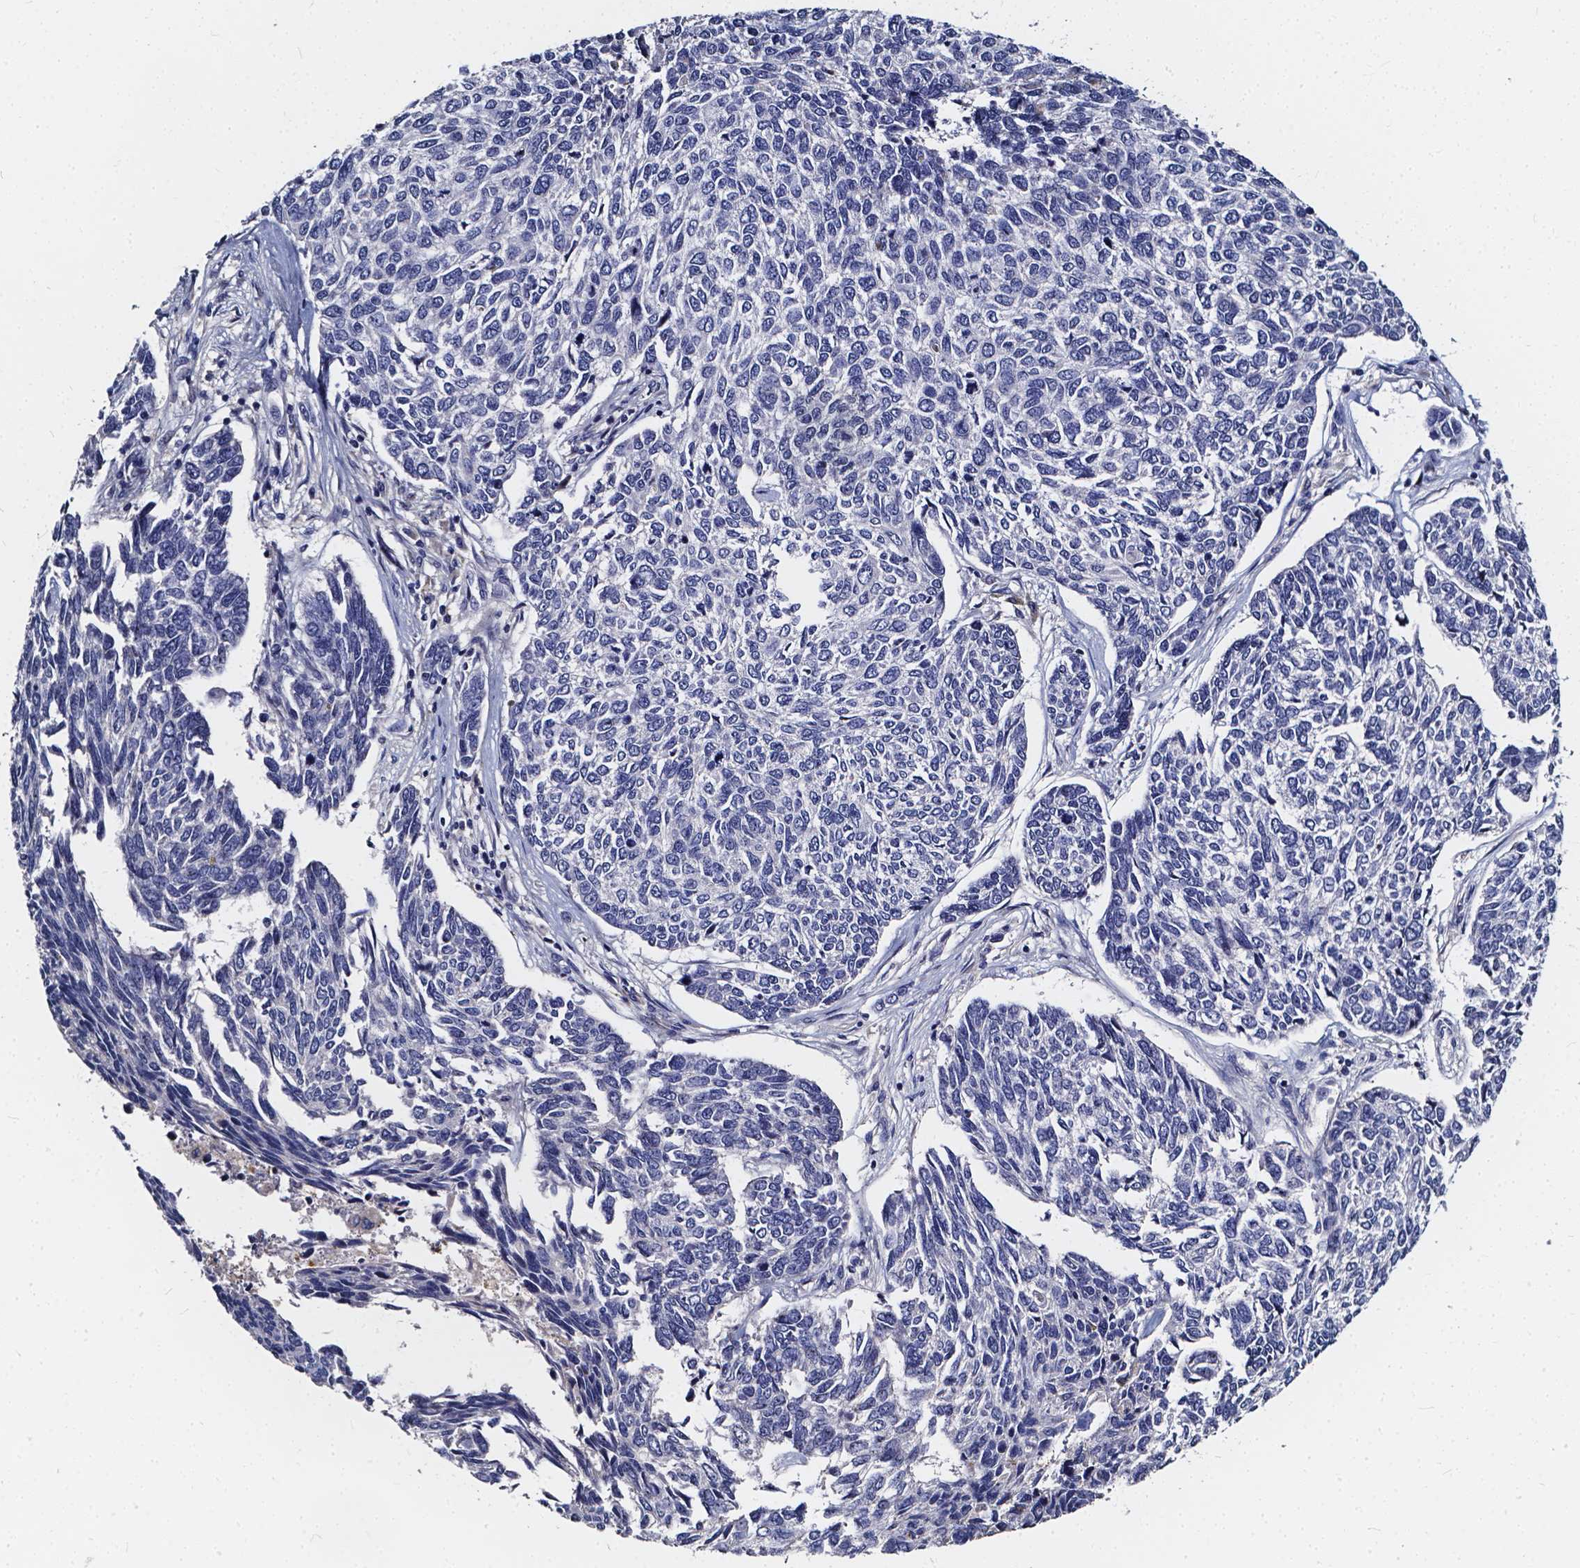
{"staining": {"intensity": "negative", "quantity": "none", "location": "none"}, "tissue": "skin cancer", "cell_type": "Tumor cells", "image_type": "cancer", "snomed": [{"axis": "morphology", "description": "Basal cell carcinoma"}, {"axis": "topography", "description": "Skin"}], "caption": "DAB (3,3'-diaminobenzidine) immunohistochemical staining of skin cancer (basal cell carcinoma) reveals no significant staining in tumor cells.", "gene": "SOWAHA", "patient": {"sex": "female", "age": 65}}